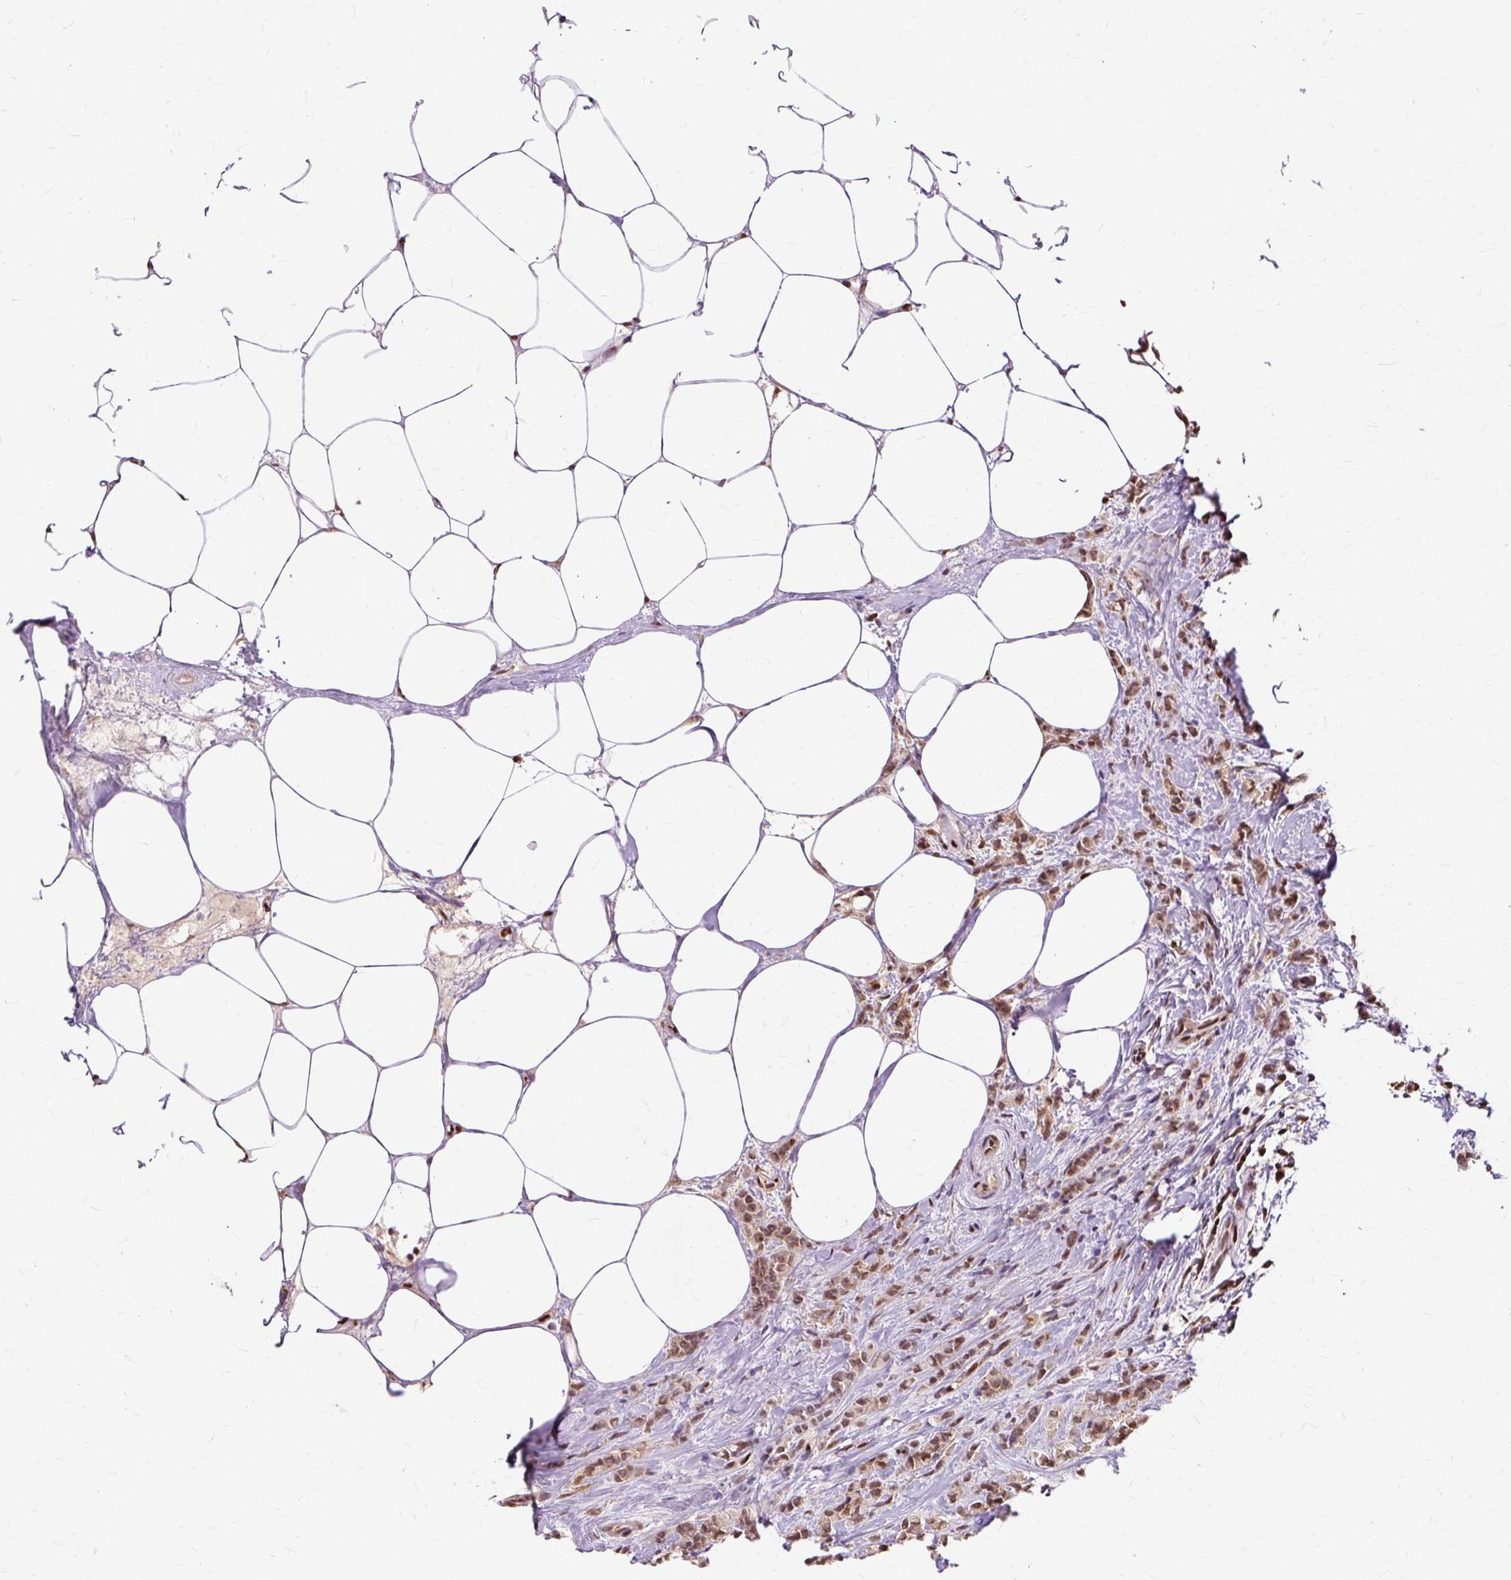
{"staining": {"intensity": "moderate", "quantity": ">75%", "location": "nuclear"}, "tissue": "breast cancer", "cell_type": "Tumor cells", "image_type": "cancer", "snomed": [{"axis": "morphology", "description": "Lobular carcinoma"}, {"axis": "topography", "description": "Breast"}], "caption": "A histopathology image of human lobular carcinoma (breast) stained for a protein reveals moderate nuclear brown staining in tumor cells.", "gene": "XRCC6", "patient": {"sex": "female", "age": 84}}